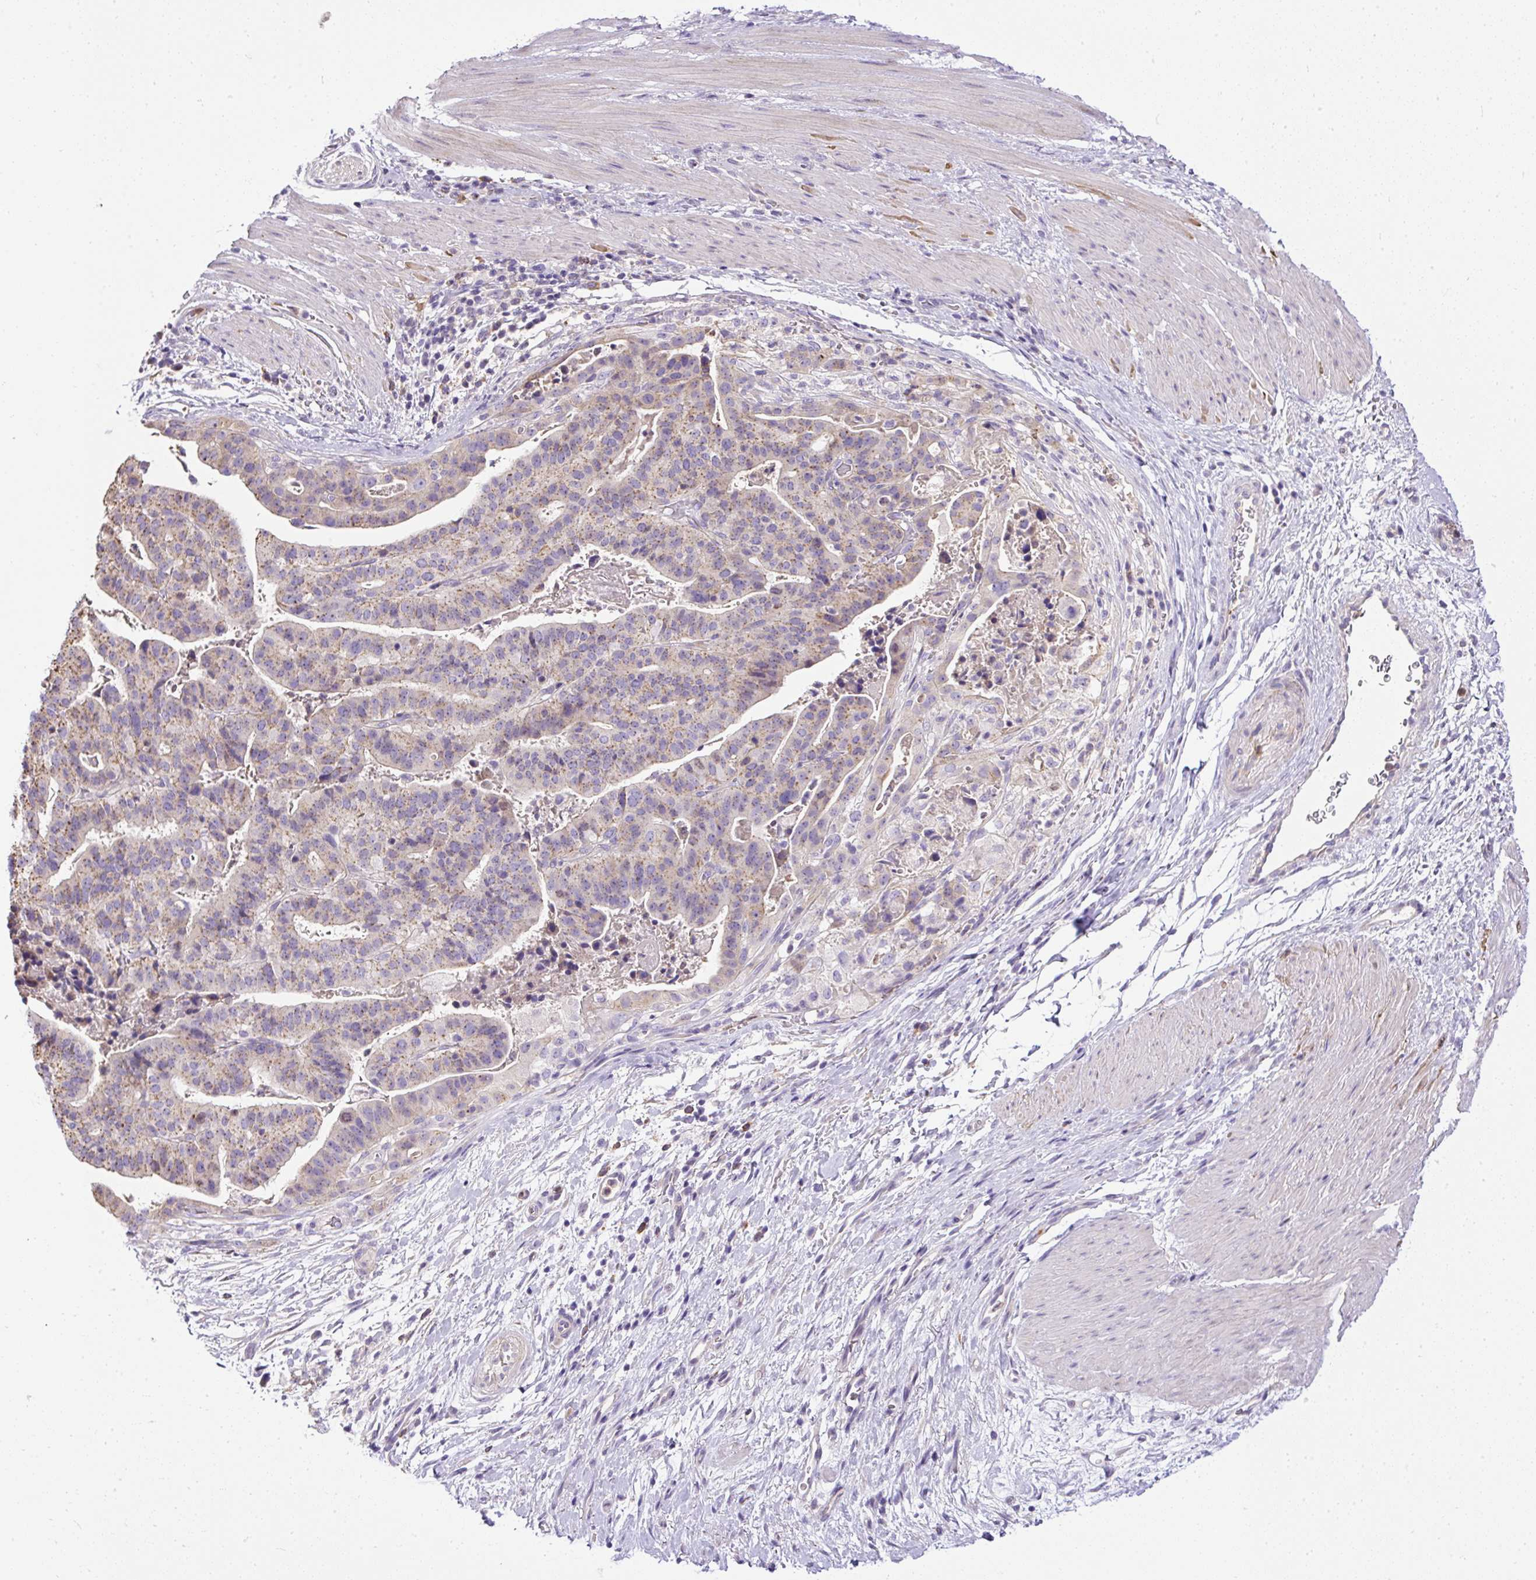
{"staining": {"intensity": "weak", "quantity": "25%-75%", "location": "cytoplasmic/membranous"}, "tissue": "stomach cancer", "cell_type": "Tumor cells", "image_type": "cancer", "snomed": [{"axis": "morphology", "description": "Adenocarcinoma, NOS"}, {"axis": "topography", "description": "Stomach"}], "caption": "Stomach cancer was stained to show a protein in brown. There is low levels of weak cytoplasmic/membranous positivity in about 25%-75% of tumor cells.", "gene": "CFAP47", "patient": {"sex": "male", "age": 48}}